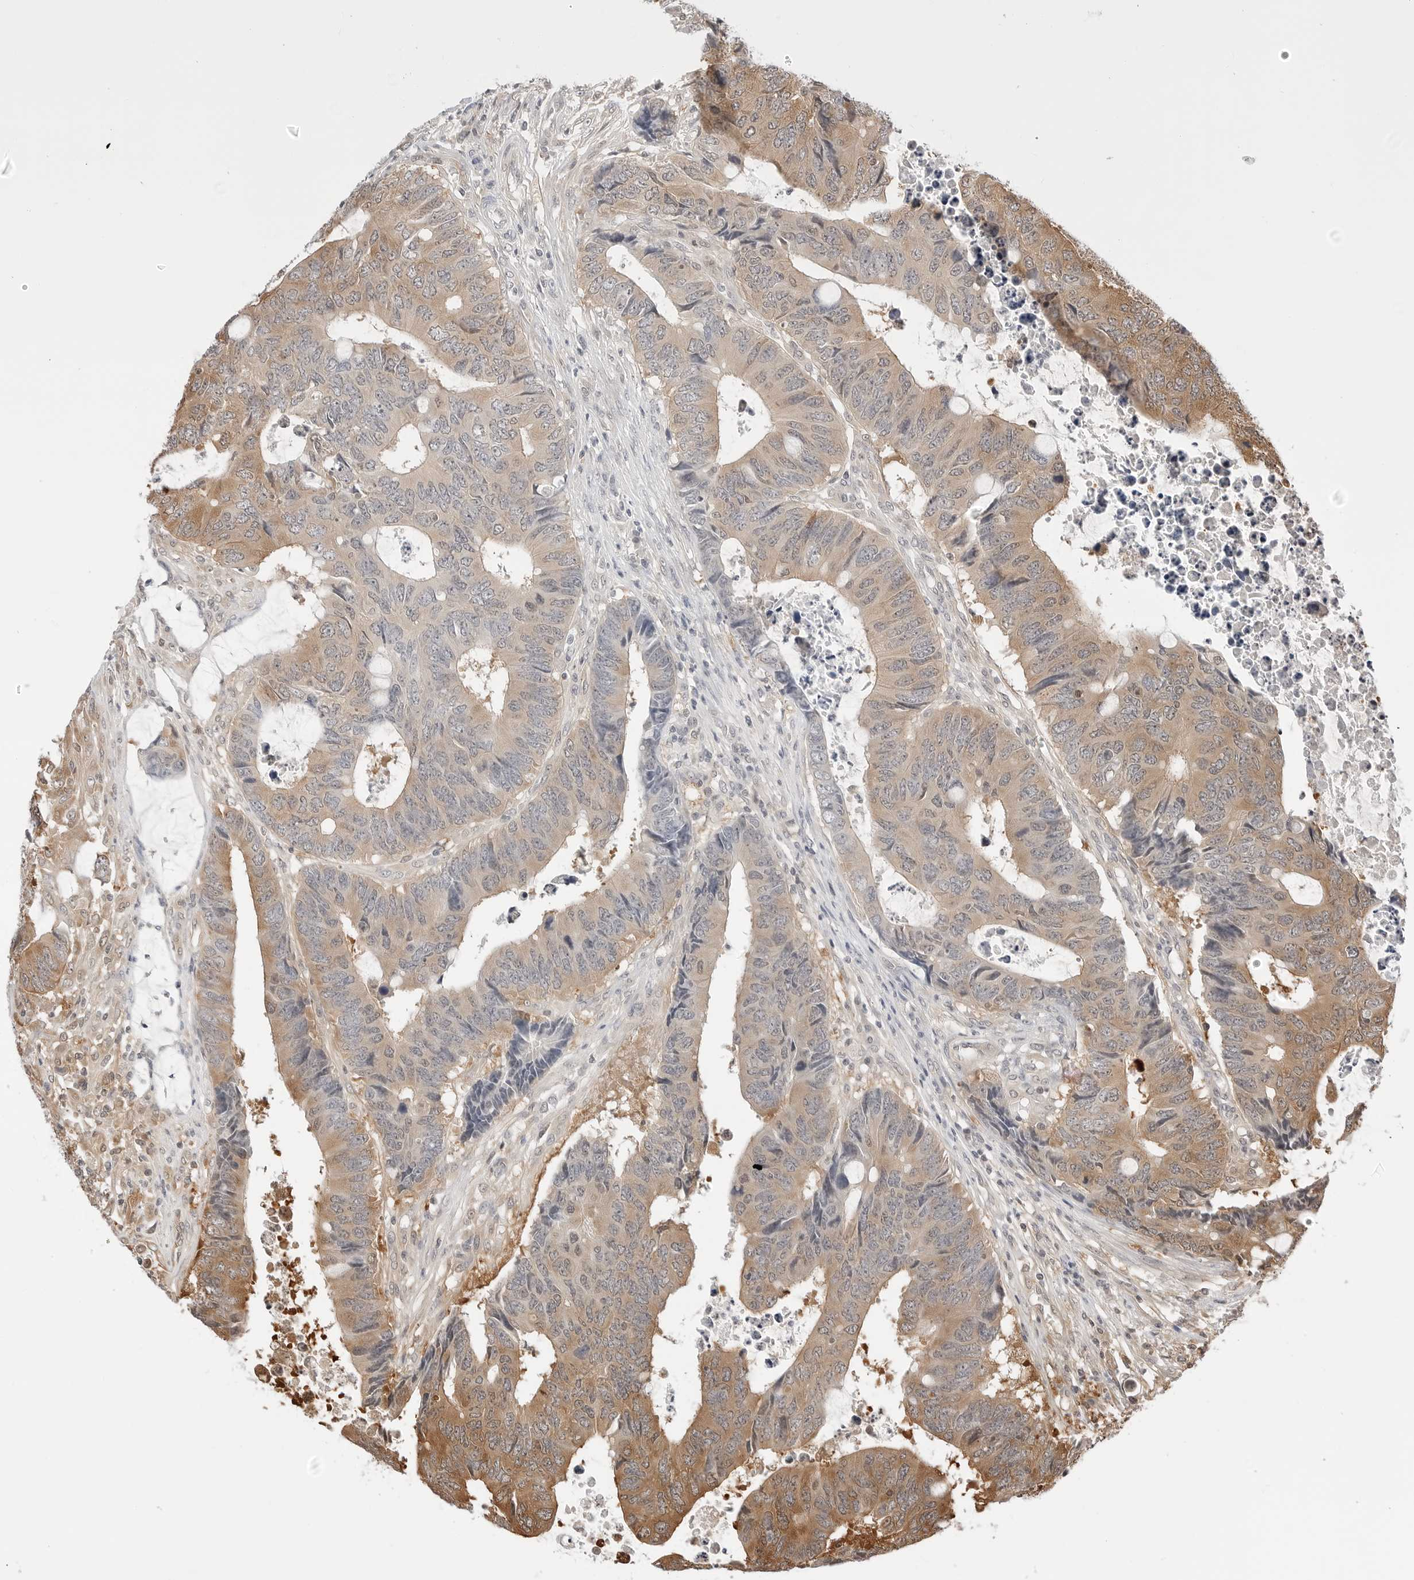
{"staining": {"intensity": "moderate", "quantity": "25%-75%", "location": "cytoplasmic/membranous"}, "tissue": "colorectal cancer", "cell_type": "Tumor cells", "image_type": "cancer", "snomed": [{"axis": "morphology", "description": "Adenocarcinoma, NOS"}, {"axis": "topography", "description": "Rectum"}], "caption": "Tumor cells exhibit medium levels of moderate cytoplasmic/membranous expression in approximately 25%-75% of cells in colorectal cancer (adenocarcinoma).", "gene": "NUDC", "patient": {"sex": "male", "age": 84}}